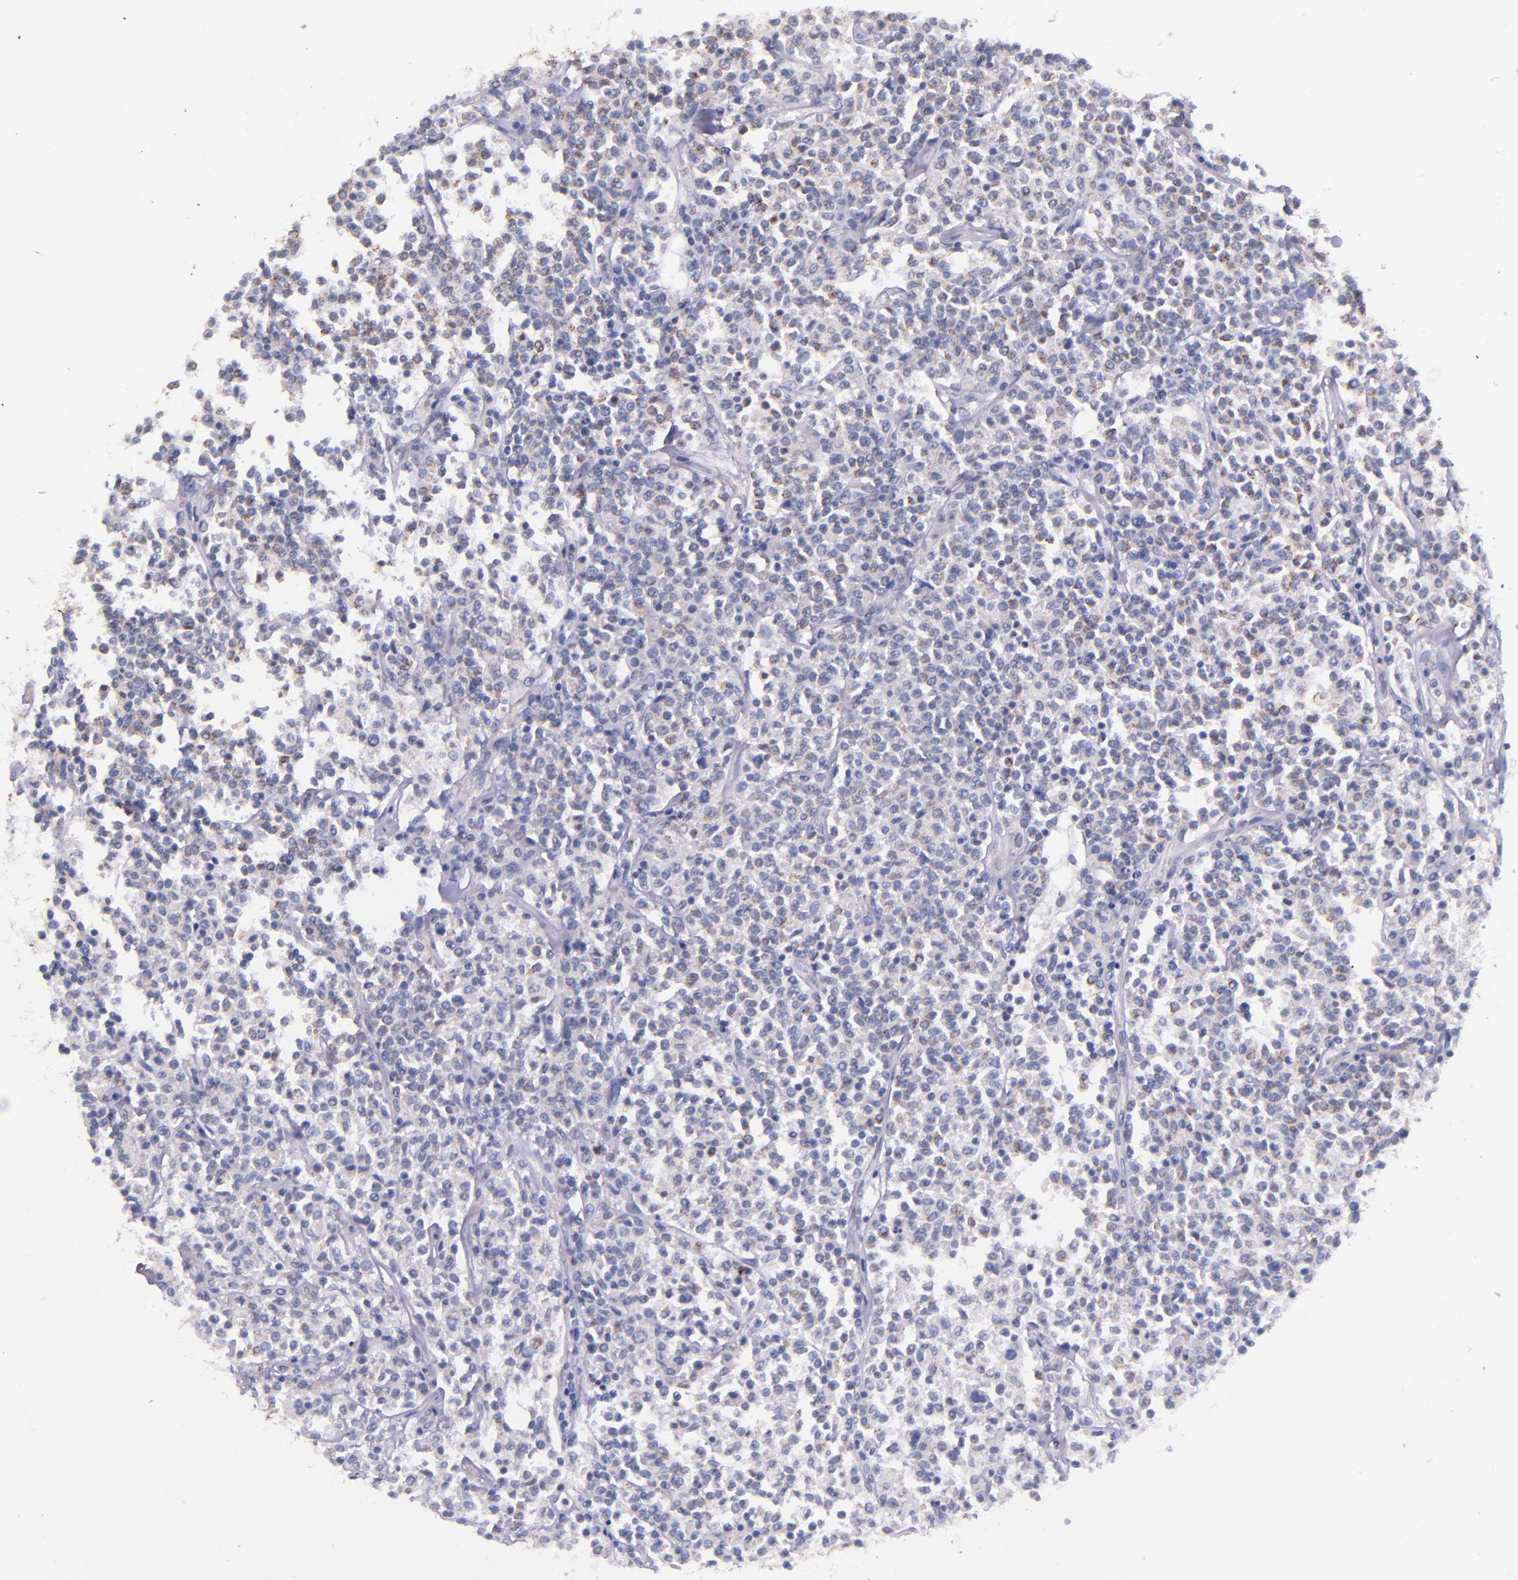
{"staining": {"intensity": "negative", "quantity": "none", "location": "none"}, "tissue": "lymphoma", "cell_type": "Tumor cells", "image_type": "cancer", "snomed": [{"axis": "morphology", "description": "Malignant lymphoma, non-Hodgkin's type, Low grade"}, {"axis": "topography", "description": "Small intestine"}], "caption": "An image of human malignant lymphoma, non-Hodgkin's type (low-grade) is negative for staining in tumor cells.", "gene": "IDH3G", "patient": {"sex": "female", "age": 59}}